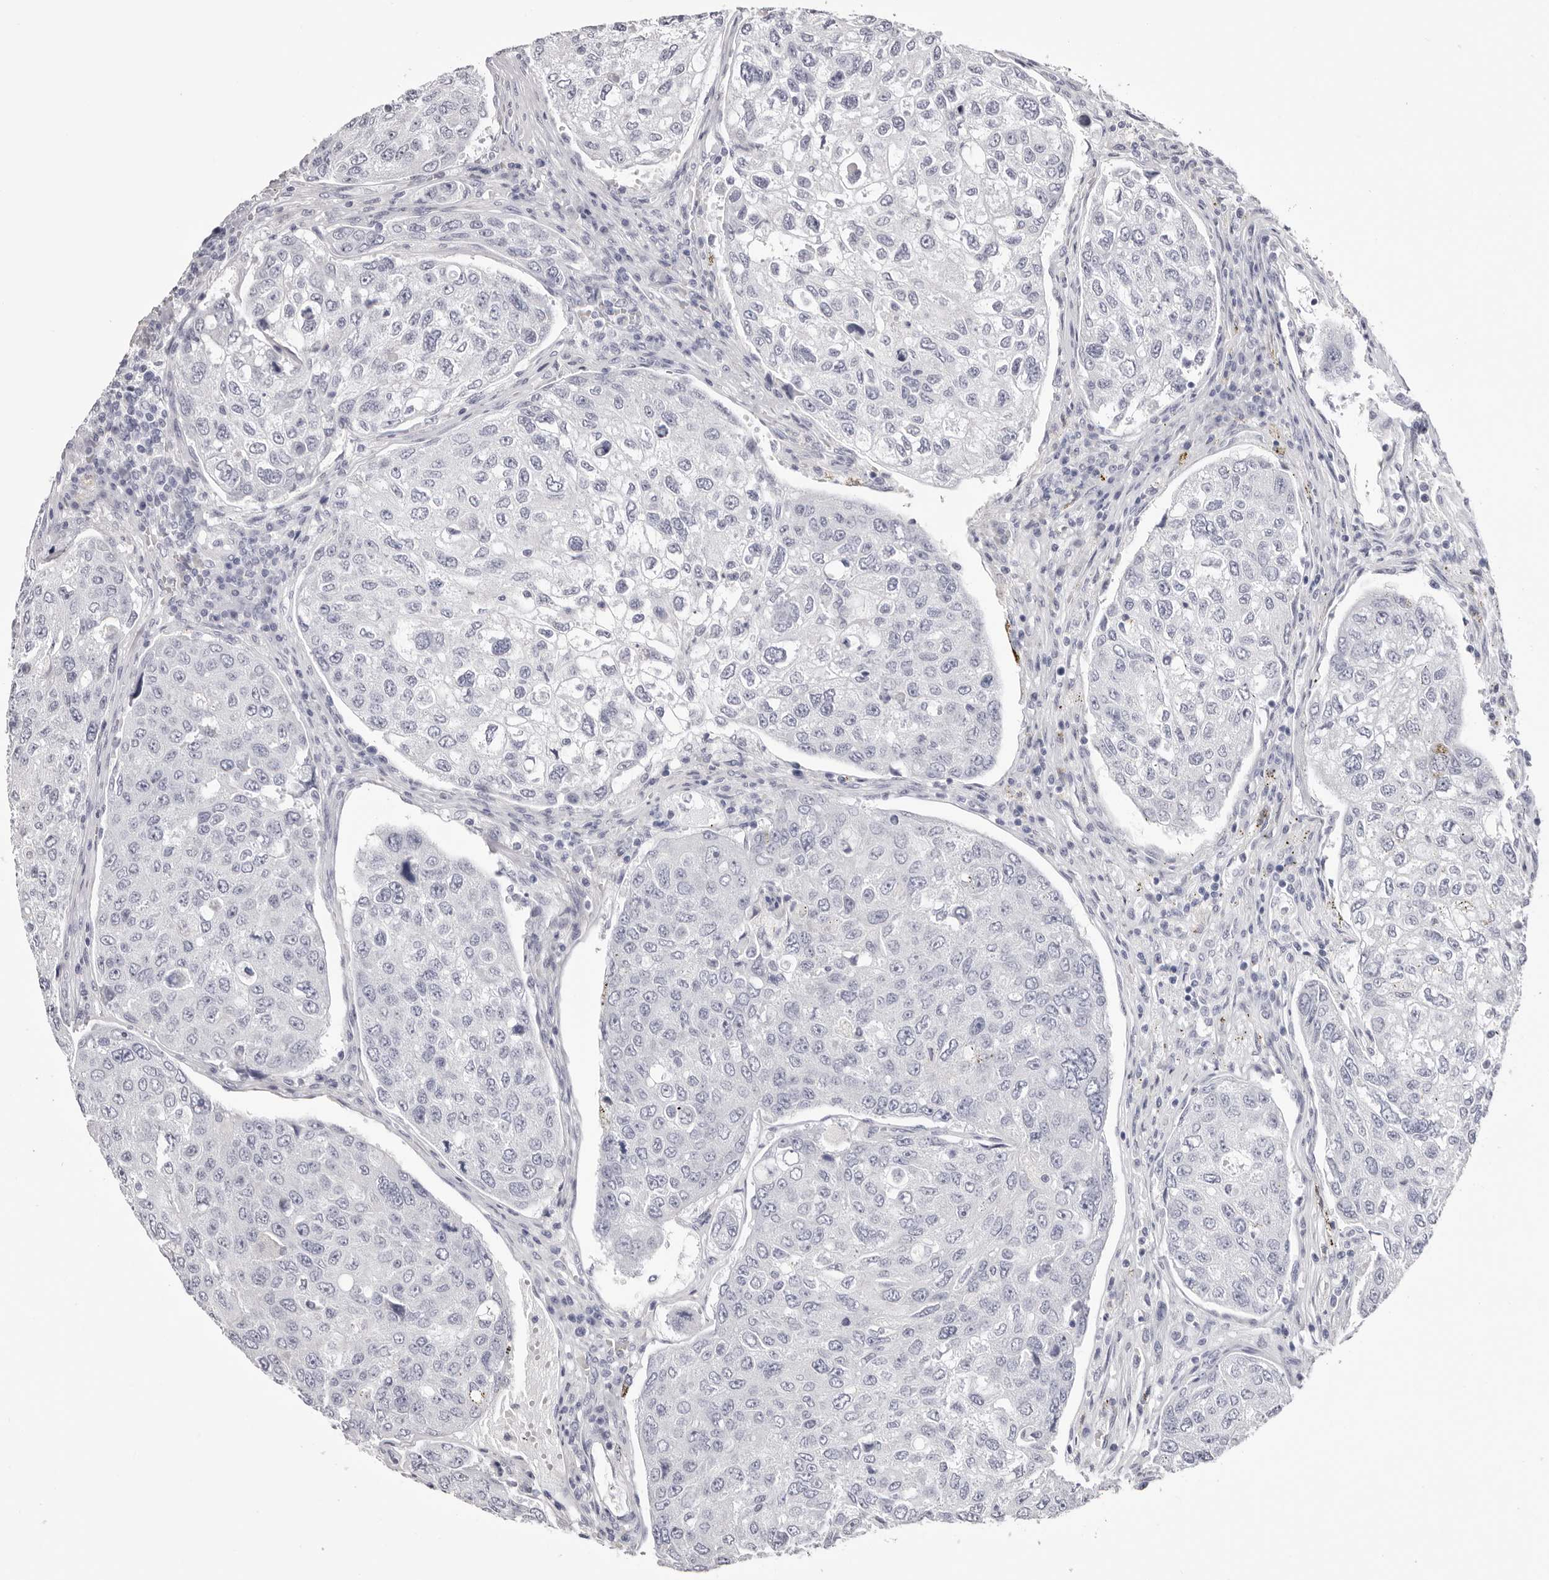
{"staining": {"intensity": "negative", "quantity": "none", "location": "none"}, "tissue": "urothelial cancer", "cell_type": "Tumor cells", "image_type": "cancer", "snomed": [{"axis": "morphology", "description": "Urothelial carcinoma, High grade"}, {"axis": "topography", "description": "Lymph node"}, {"axis": "topography", "description": "Urinary bladder"}], "caption": "Immunohistochemistry (IHC) of human urothelial cancer exhibits no staining in tumor cells. (Brightfield microscopy of DAB immunohistochemistry (IHC) at high magnification).", "gene": "LPO", "patient": {"sex": "male", "age": 51}}